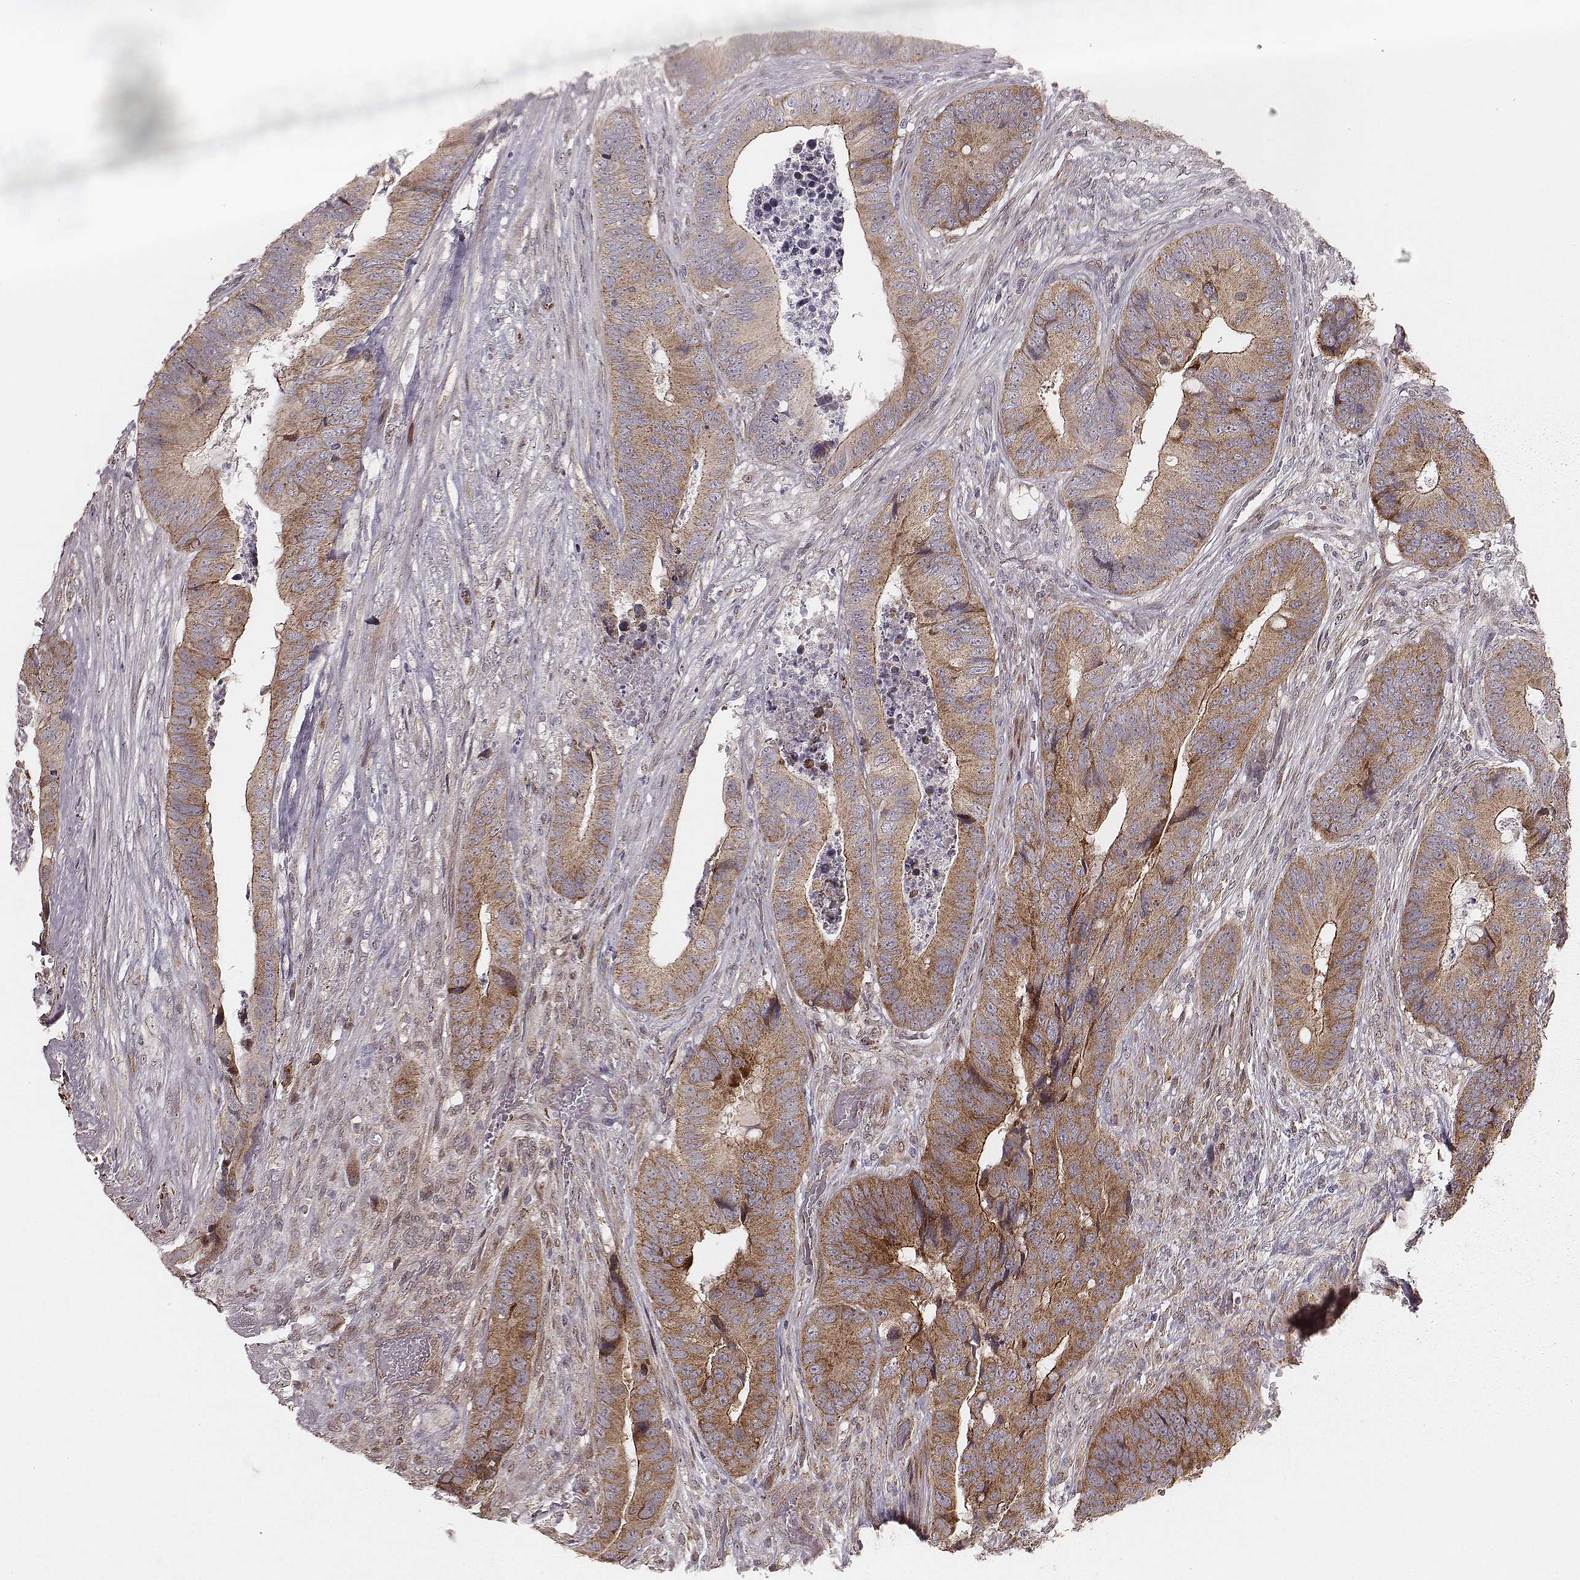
{"staining": {"intensity": "weak", "quantity": ">75%", "location": "cytoplasmic/membranous"}, "tissue": "colorectal cancer", "cell_type": "Tumor cells", "image_type": "cancer", "snomed": [{"axis": "morphology", "description": "Adenocarcinoma, NOS"}, {"axis": "topography", "description": "Colon"}], "caption": "The histopathology image displays a brown stain indicating the presence of a protein in the cytoplasmic/membranous of tumor cells in colorectal adenocarcinoma. Ihc stains the protein in brown and the nuclei are stained blue.", "gene": "NDUFA7", "patient": {"sex": "male", "age": 84}}